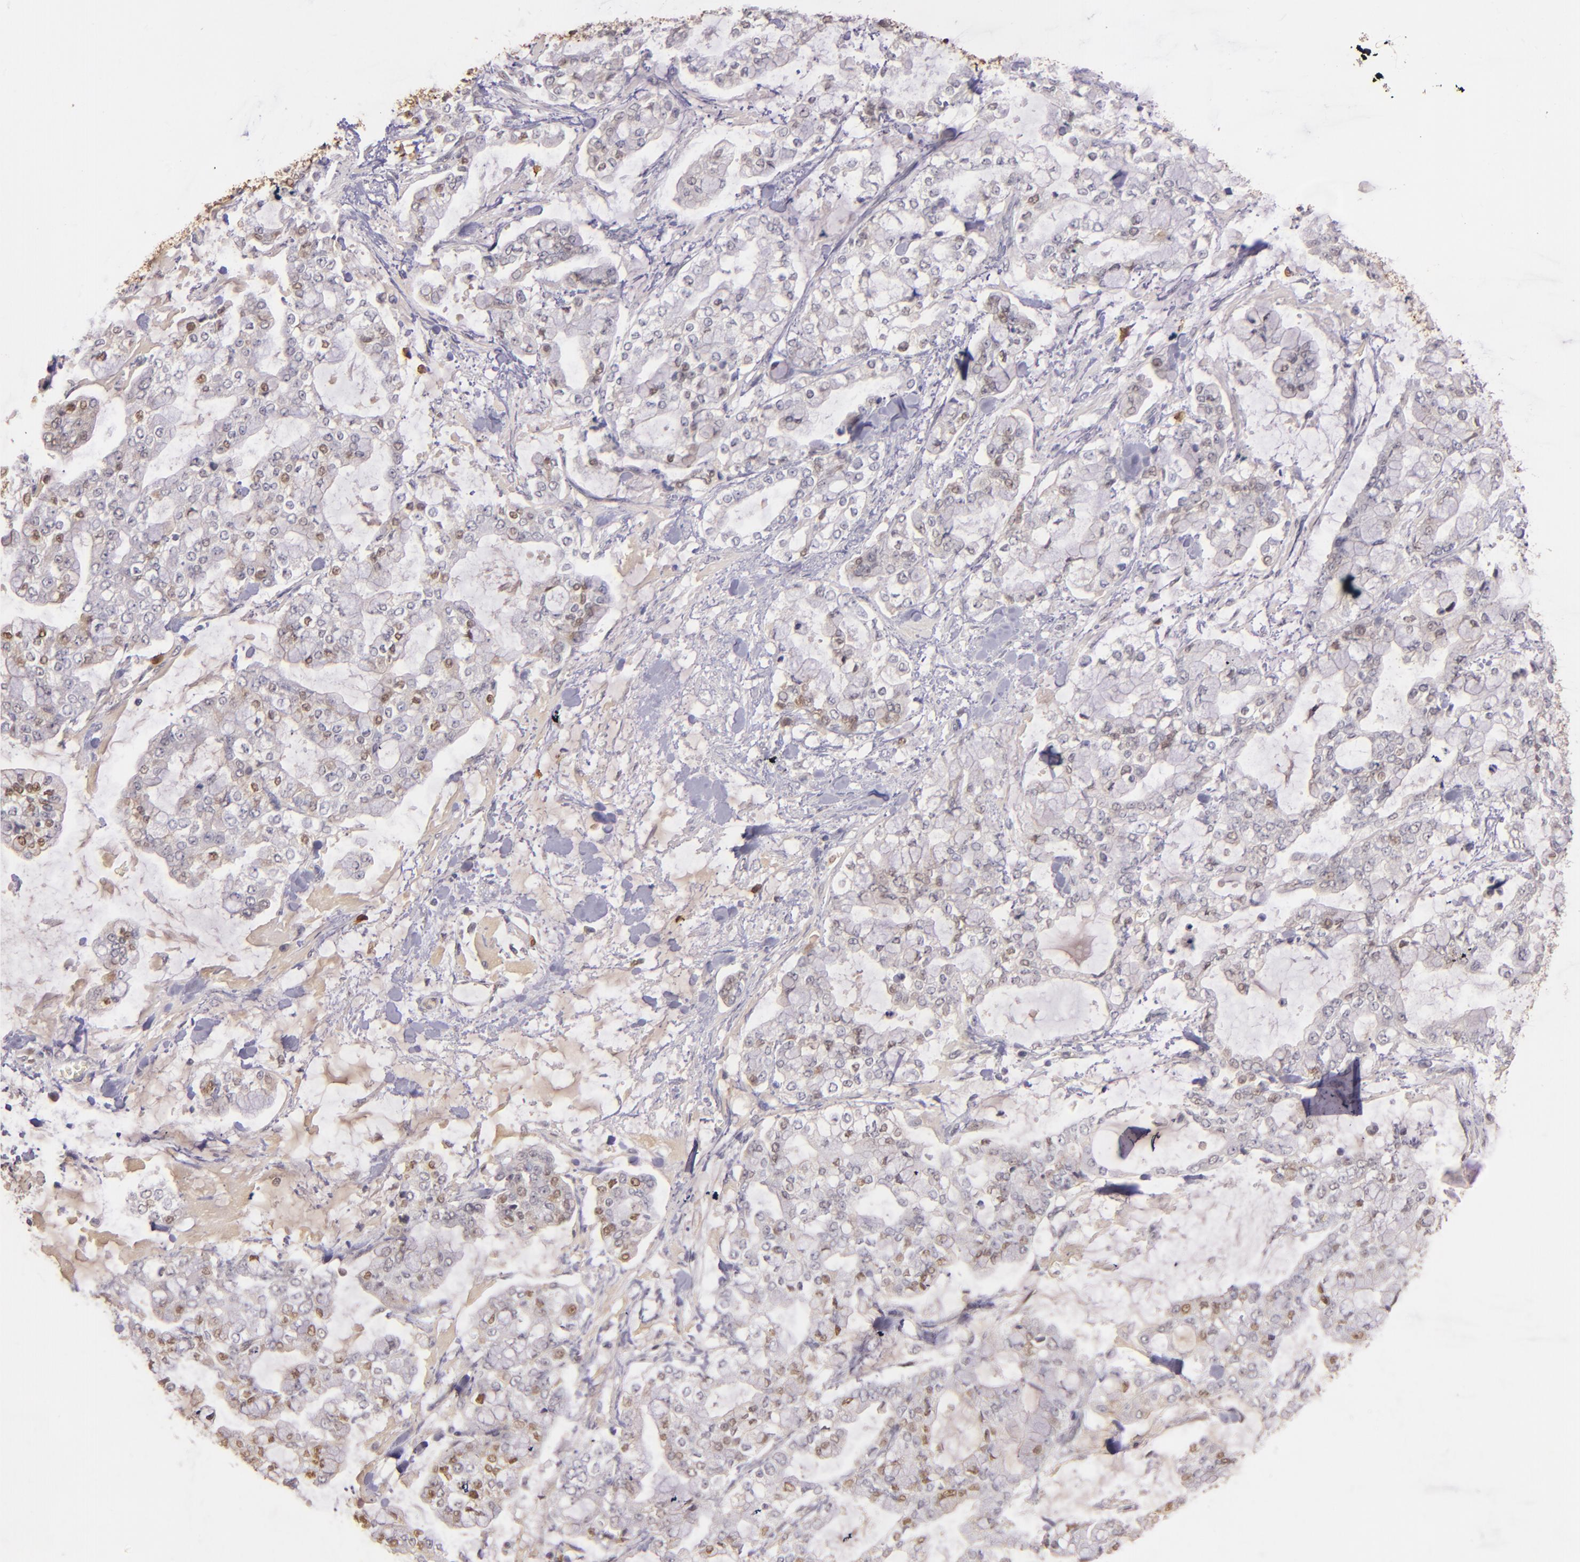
{"staining": {"intensity": "weak", "quantity": "<25%", "location": "cytoplasmic/membranous"}, "tissue": "stomach cancer", "cell_type": "Tumor cells", "image_type": "cancer", "snomed": [{"axis": "morphology", "description": "Normal tissue, NOS"}, {"axis": "morphology", "description": "Adenocarcinoma, NOS"}, {"axis": "topography", "description": "Stomach, upper"}, {"axis": "topography", "description": "Stomach"}], "caption": "Immunohistochemistry of stomach cancer shows no expression in tumor cells. The staining is performed using DAB (3,3'-diaminobenzidine) brown chromogen with nuclei counter-stained in using hematoxylin.", "gene": "PTS", "patient": {"sex": "male", "age": 76}}